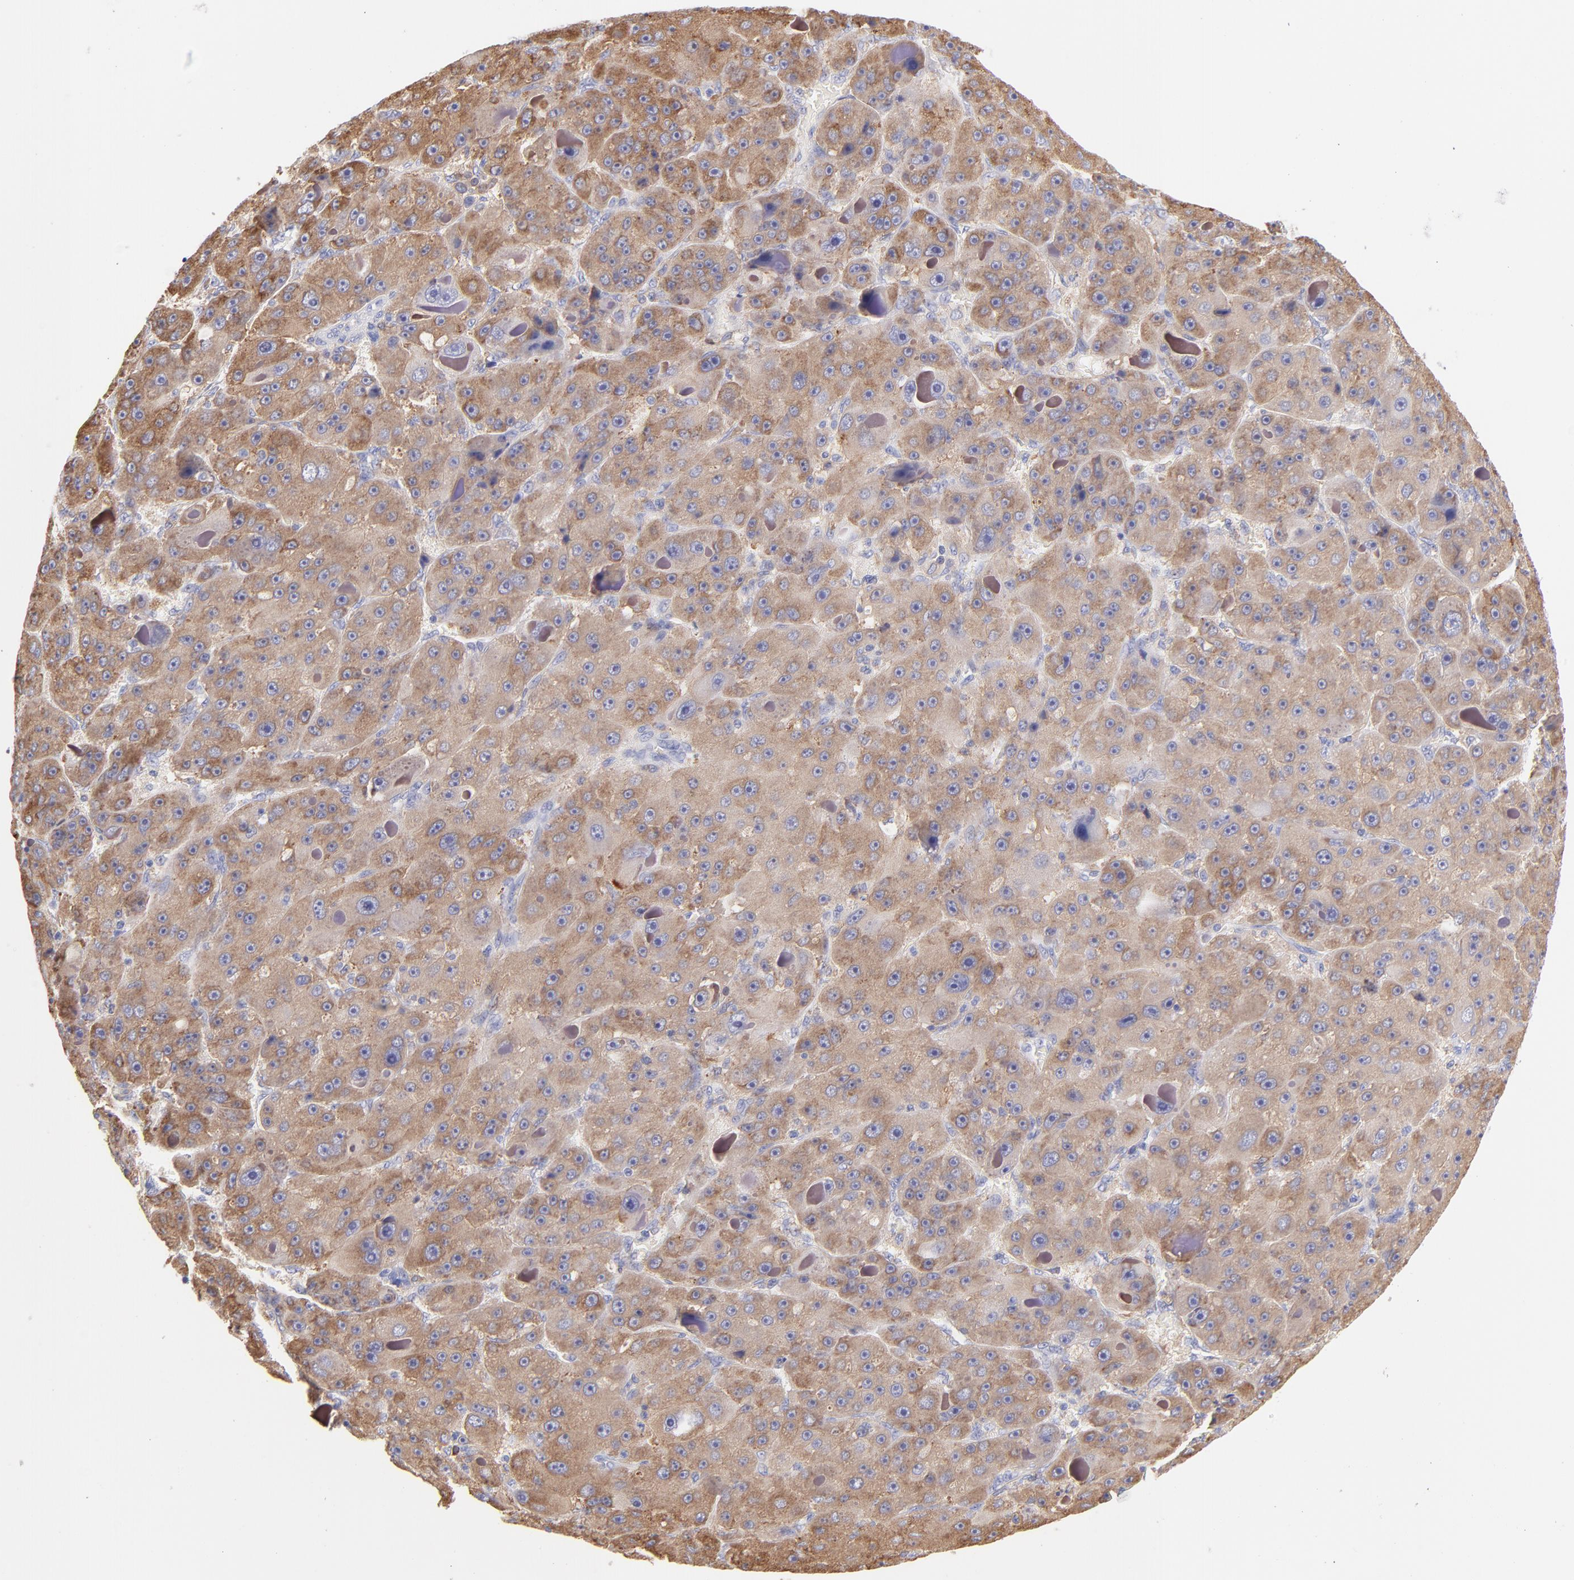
{"staining": {"intensity": "moderate", "quantity": ">75%", "location": "cytoplasmic/membranous"}, "tissue": "liver cancer", "cell_type": "Tumor cells", "image_type": "cancer", "snomed": [{"axis": "morphology", "description": "Carcinoma, Hepatocellular, NOS"}, {"axis": "topography", "description": "Liver"}], "caption": "A brown stain shows moderate cytoplasmic/membranous expression of a protein in liver cancer tumor cells. (DAB IHC, brown staining for protein, blue staining for nuclei).", "gene": "PRKCA", "patient": {"sex": "male", "age": 76}}